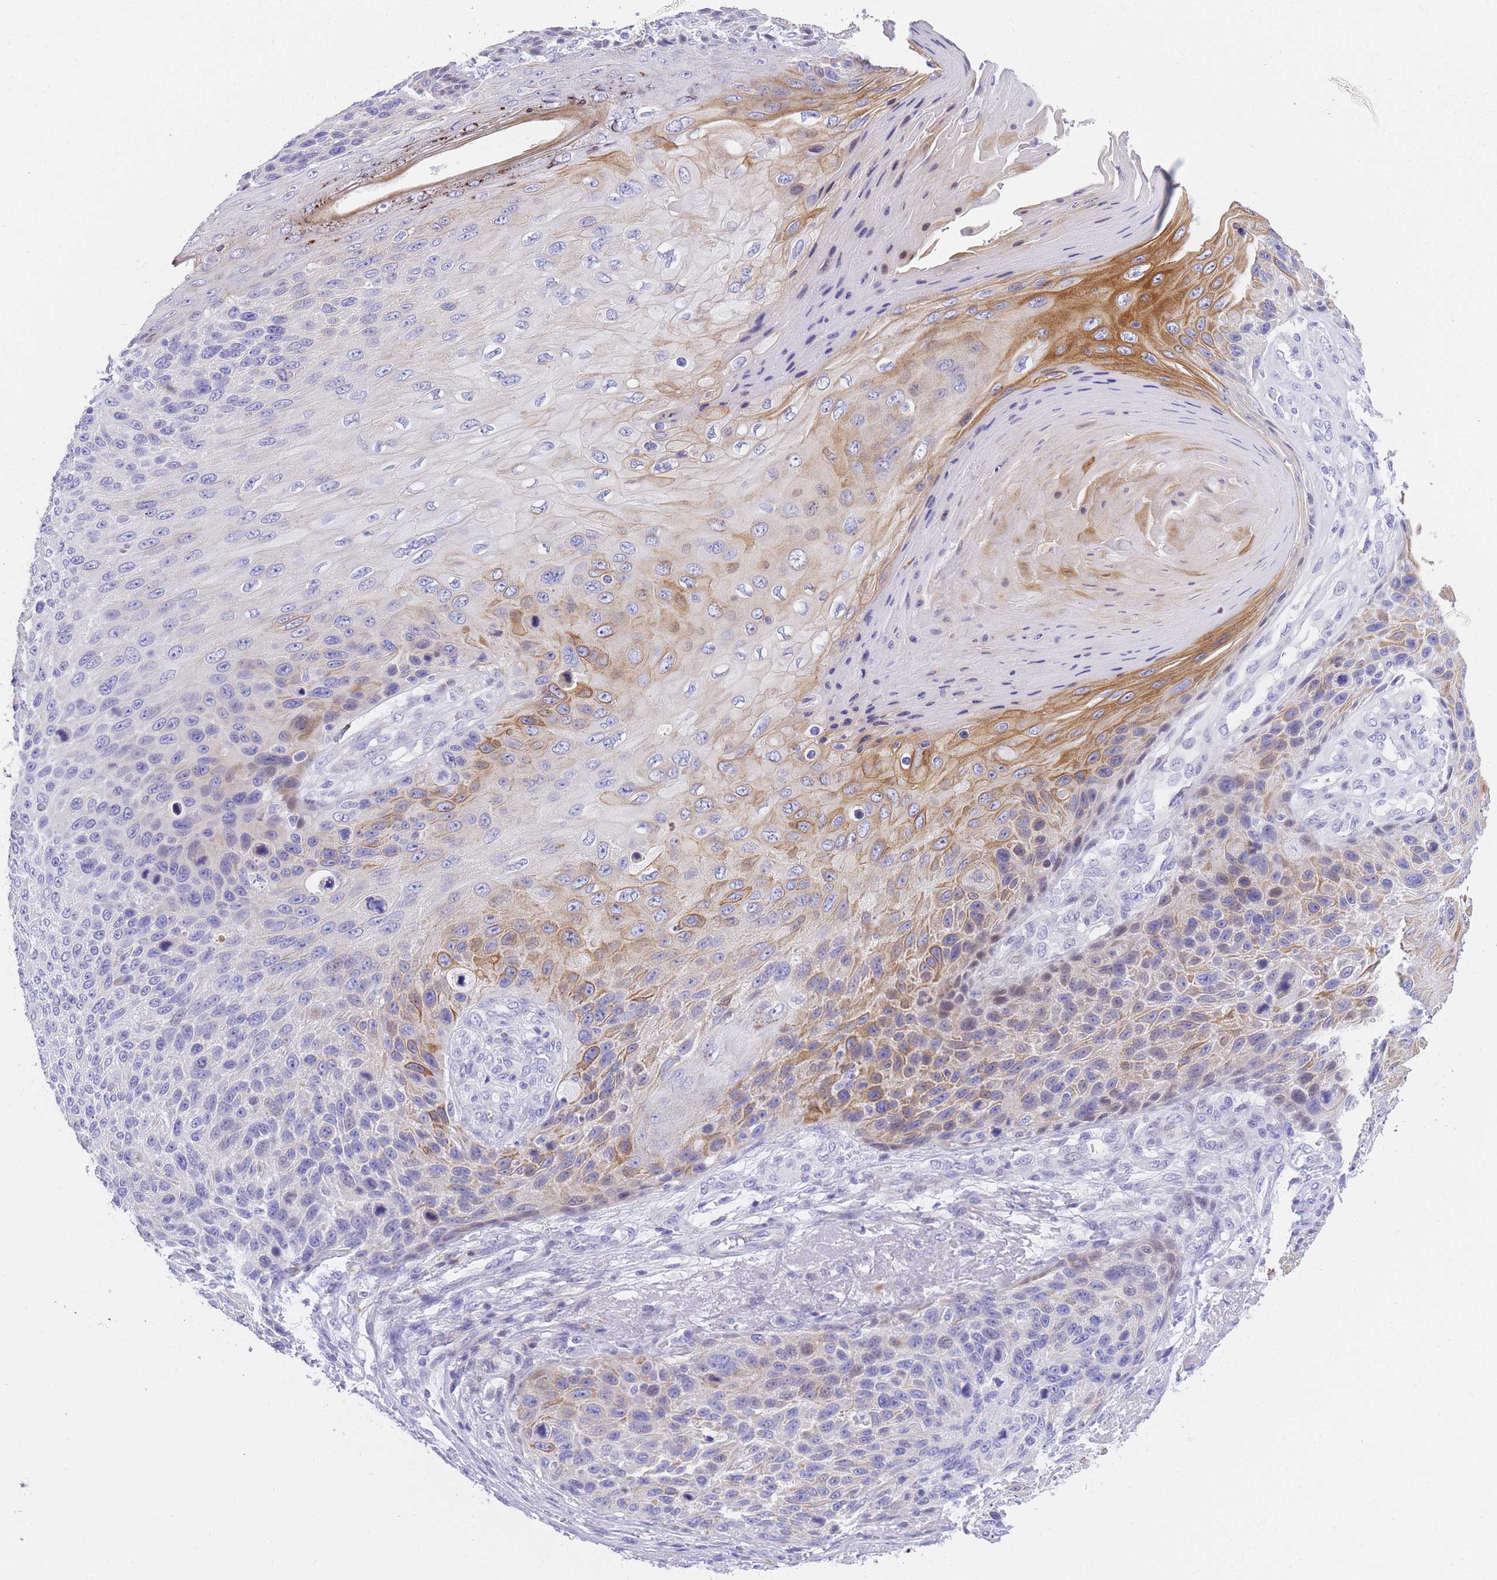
{"staining": {"intensity": "moderate", "quantity": "<25%", "location": "cytoplasmic/membranous"}, "tissue": "skin cancer", "cell_type": "Tumor cells", "image_type": "cancer", "snomed": [{"axis": "morphology", "description": "Squamous cell carcinoma, NOS"}, {"axis": "topography", "description": "Skin"}], "caption": "An immunohistochemistry (IHC) micrograph of tumor tissue is shown. Protein staining in brown labels moderate cytoplasmic/membranous positivity in skin cancer (squamous cell carcinoma) within tumor cells. Immunohistochemistry (ihc) stains the protein of interest in brown and the nuclei are stained blue.", "gene": "TIFAB", "patient": {"sex": "female", "age": 88}}